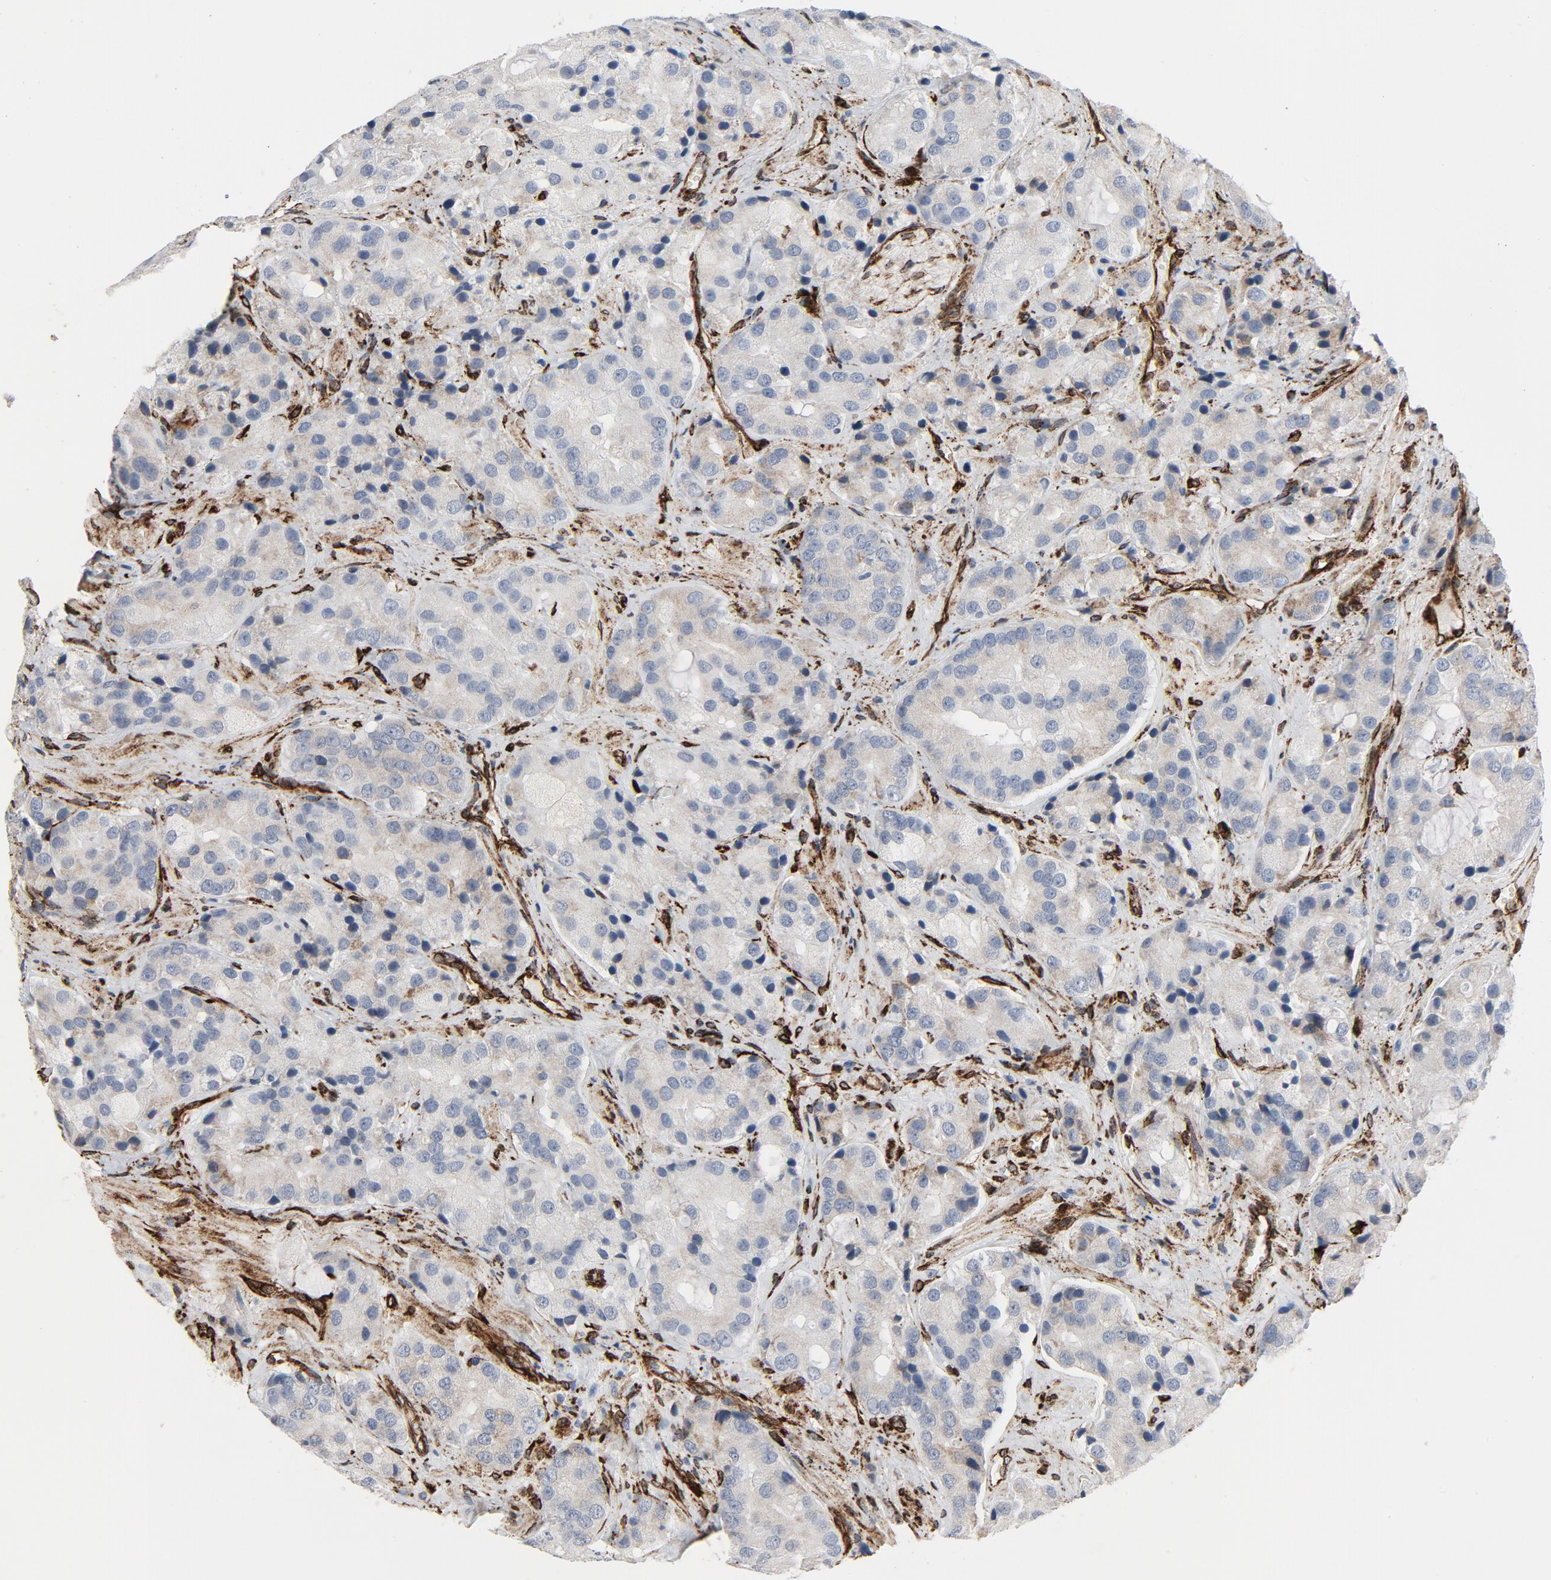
{"staining": {"intensity": "weak", "quantity": "25%-75%", "location": "cytoplasmic/membranous"}, "tissue": "prostate cancer", "cell_type": "Tumor cells", "image_type": "cancer", "snomed": [{"axis": "morphology", "description": "Adenocarcinoma, High grade"}, {"axis": "topography", "description": "Prostate"}], "caption": "This micrograph demonstrates IHC staining of adenocarcinoma (high-grade) (prostate), with low weak cytoplasmic/membranous positivity in about 25%-75% of tumor cells.", "gene": "SERPINH1", "patient": {"sex": "male", "age": 70}}